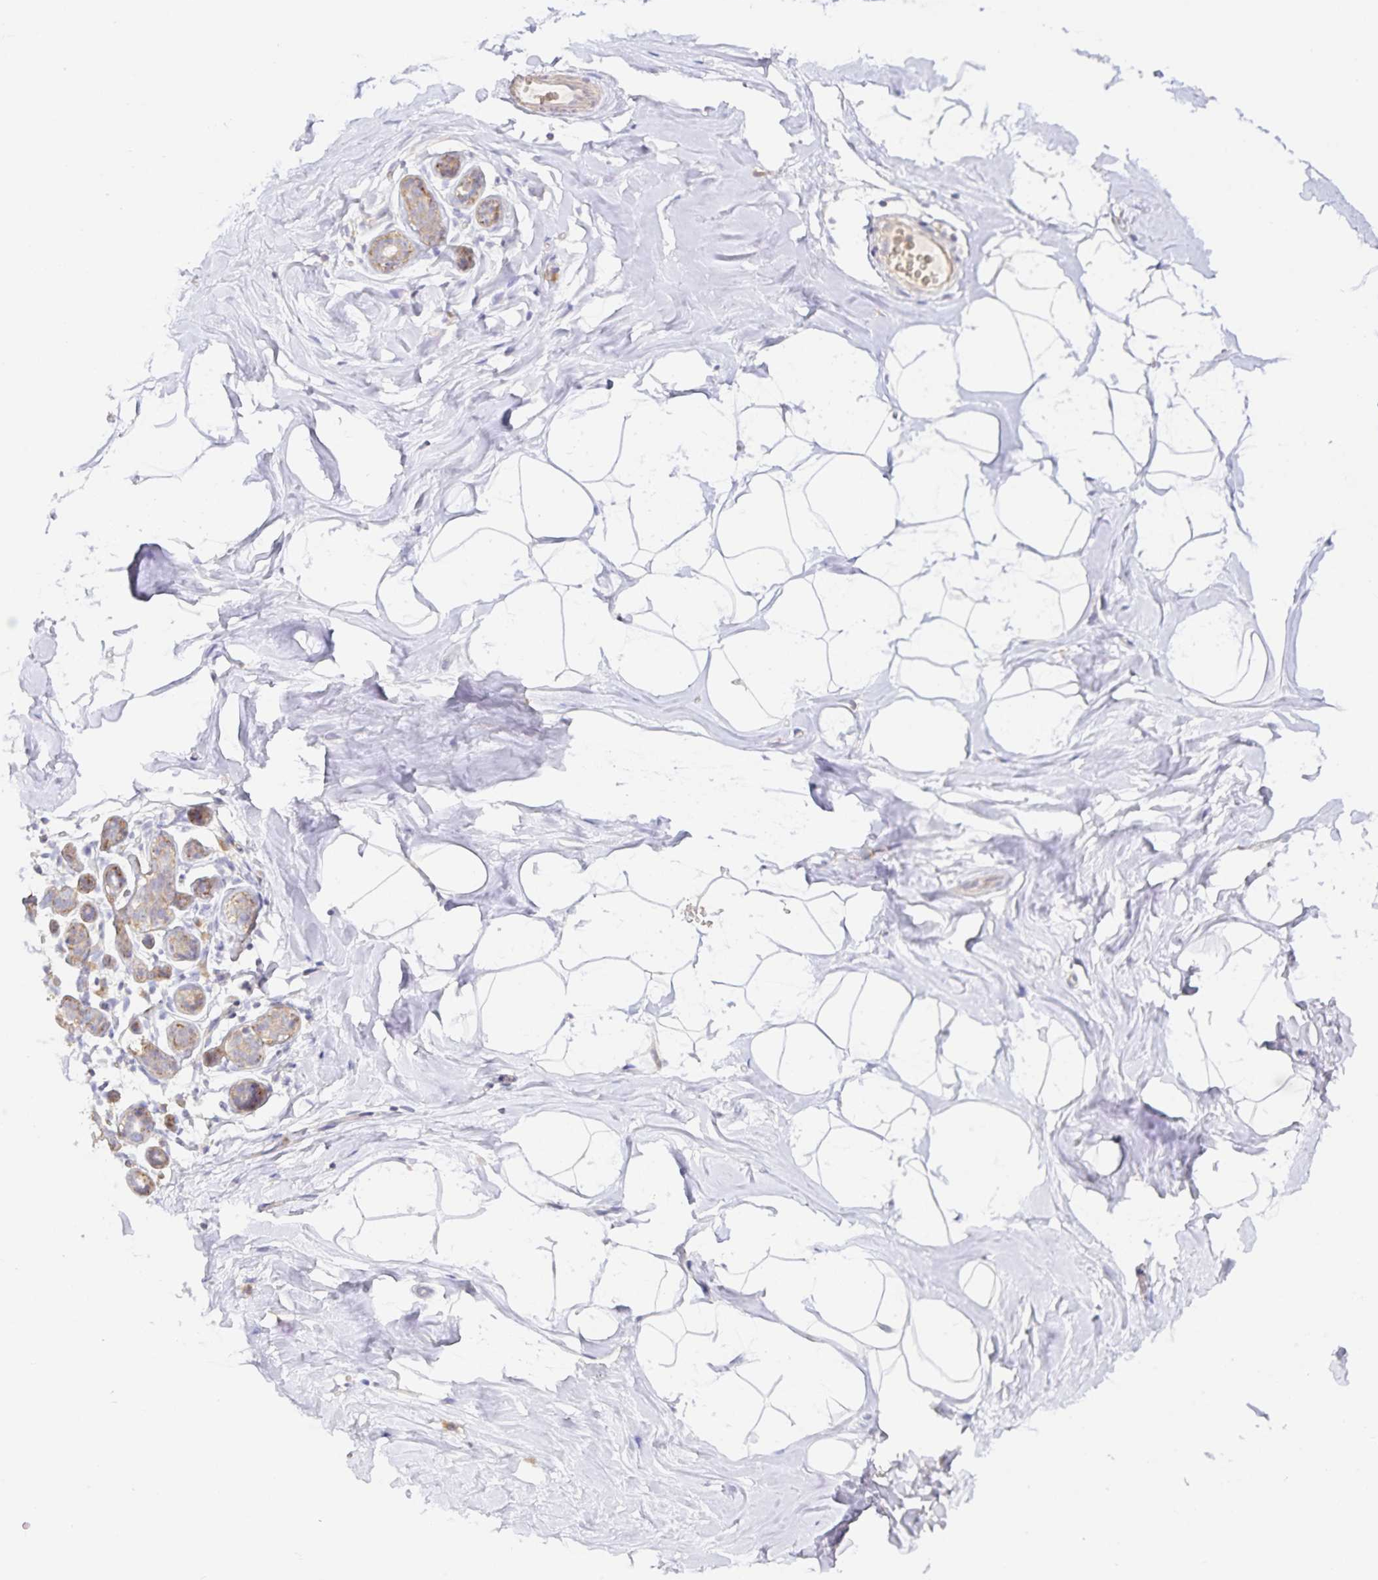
{"staining": {"intensity": "negative", "quantity": "none", "location": "none"}, "tissue": "breast", "cell_type": "Adipocytes", "image_type": "normal", "snomed": [{"axis": "morphology", "description": "Normal tissue, NOS"}, {"axis": "topography", "description": "Breast"}], "caption": "Breast was stained to show a protein in brown. There is no significant expression in adipocytes. The staining was performed using DAB to visualize the protein expression in brown, while the nuclei were stained in blue with hematoxylin (Magnification: 20x).", "gene": "ZDHHC11B", "patient": {"sex": "female", "age": 32}}